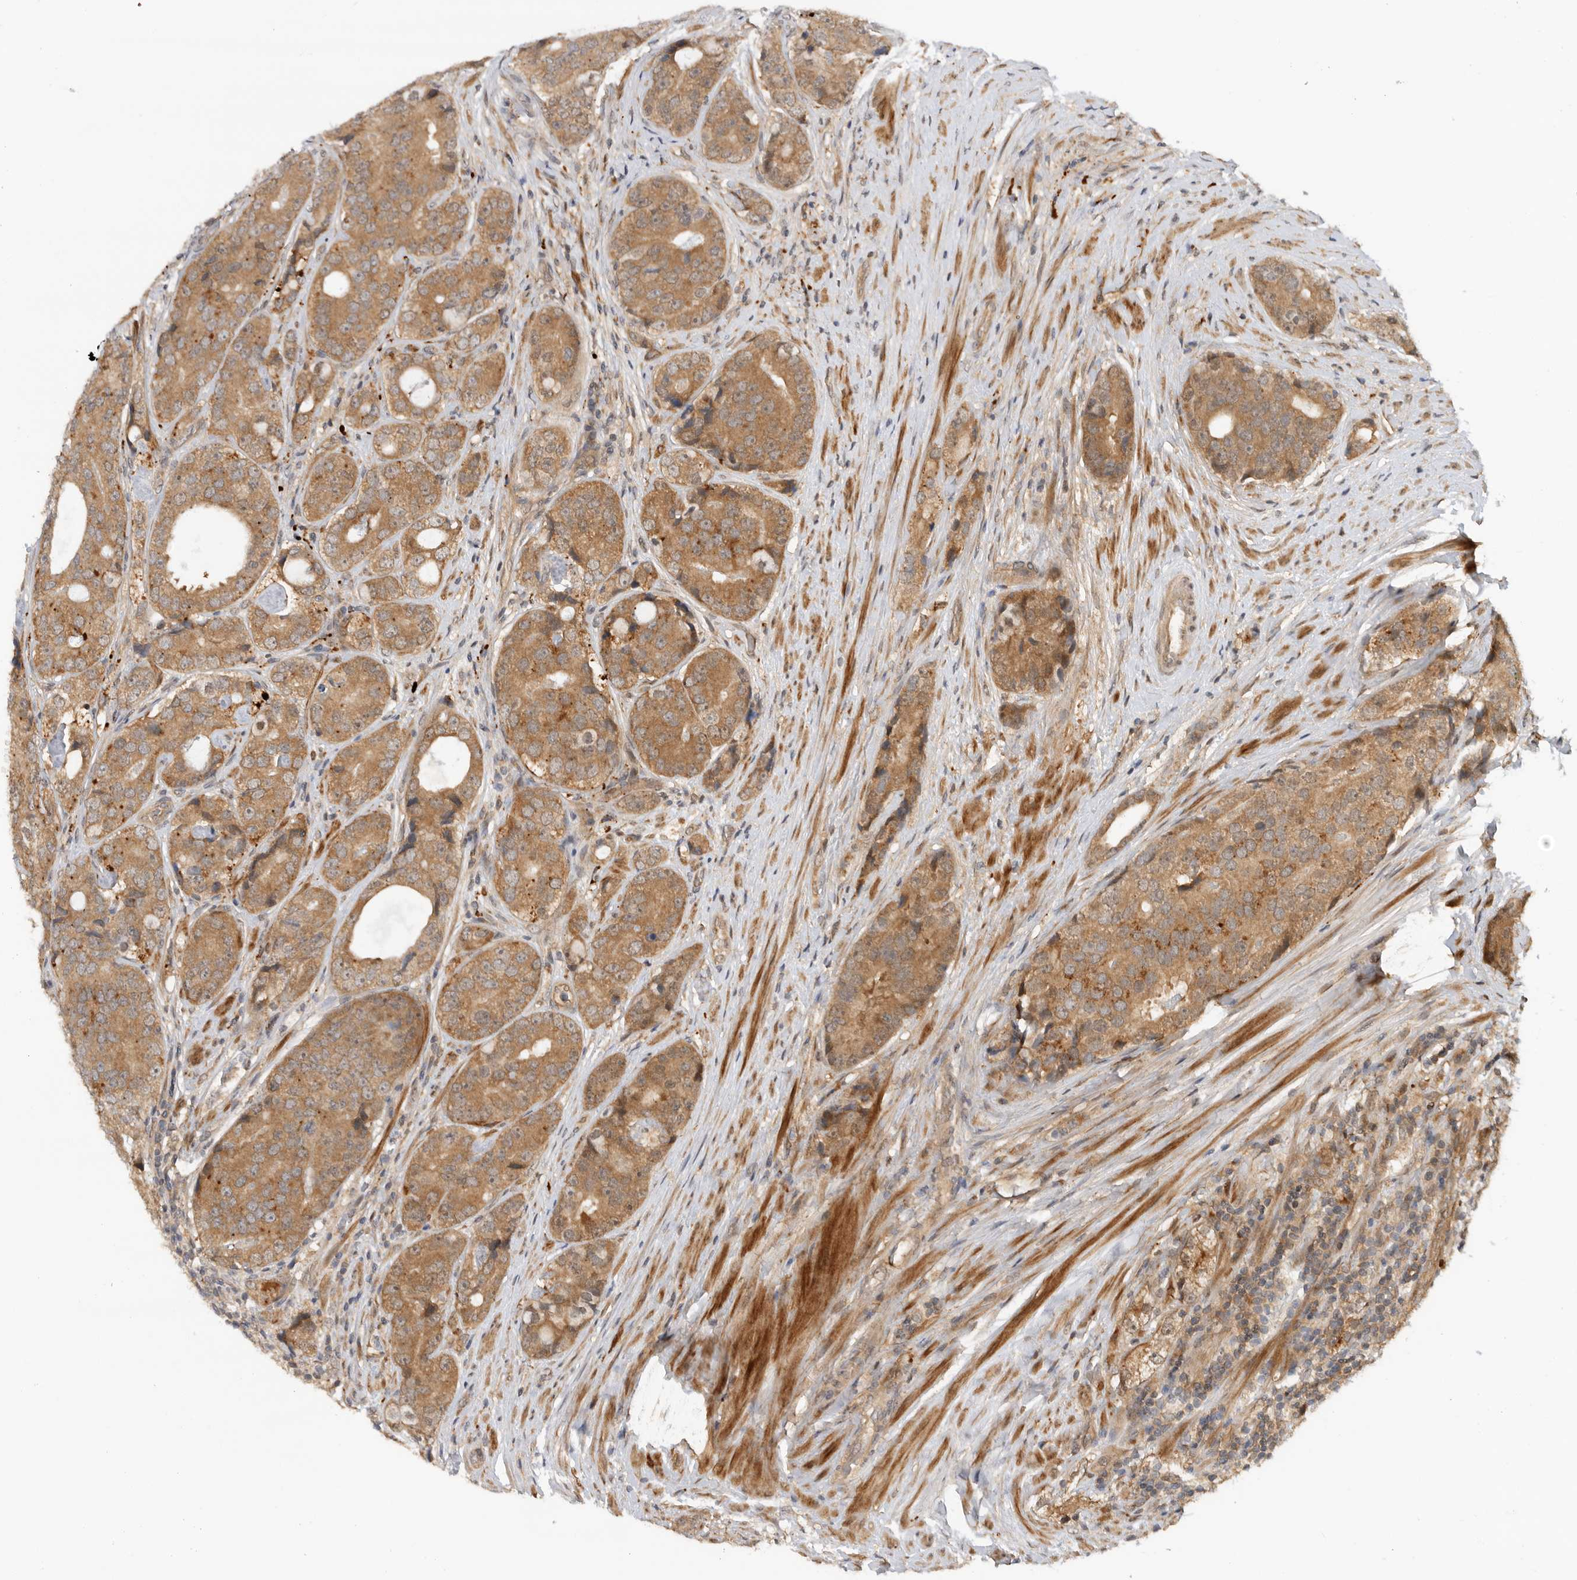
{"staining": {"intensity": "moderate", "quantity": ">75%", "location": "cytoplasmic/membranous"}, "tissue": "prostate cancer", "cell_type": "Tumor cells", "image_type": "cancer", "snomed": [{"axis": "morphology", "description": "Adenocarcinoma, High grade"}, {"axis": "topography", "description": "Prostate"}], "caption": "IHC histopathology image of human prostate cancer (high-grade adenocarcinoma) stained for a protein (brown), which demonstrates medium levels of moderate cytoplasmic/membranous positivity in about >75% of tumor cells.", "gene": "DCAF8", "patient": {"sex": "male", "age": 56}}